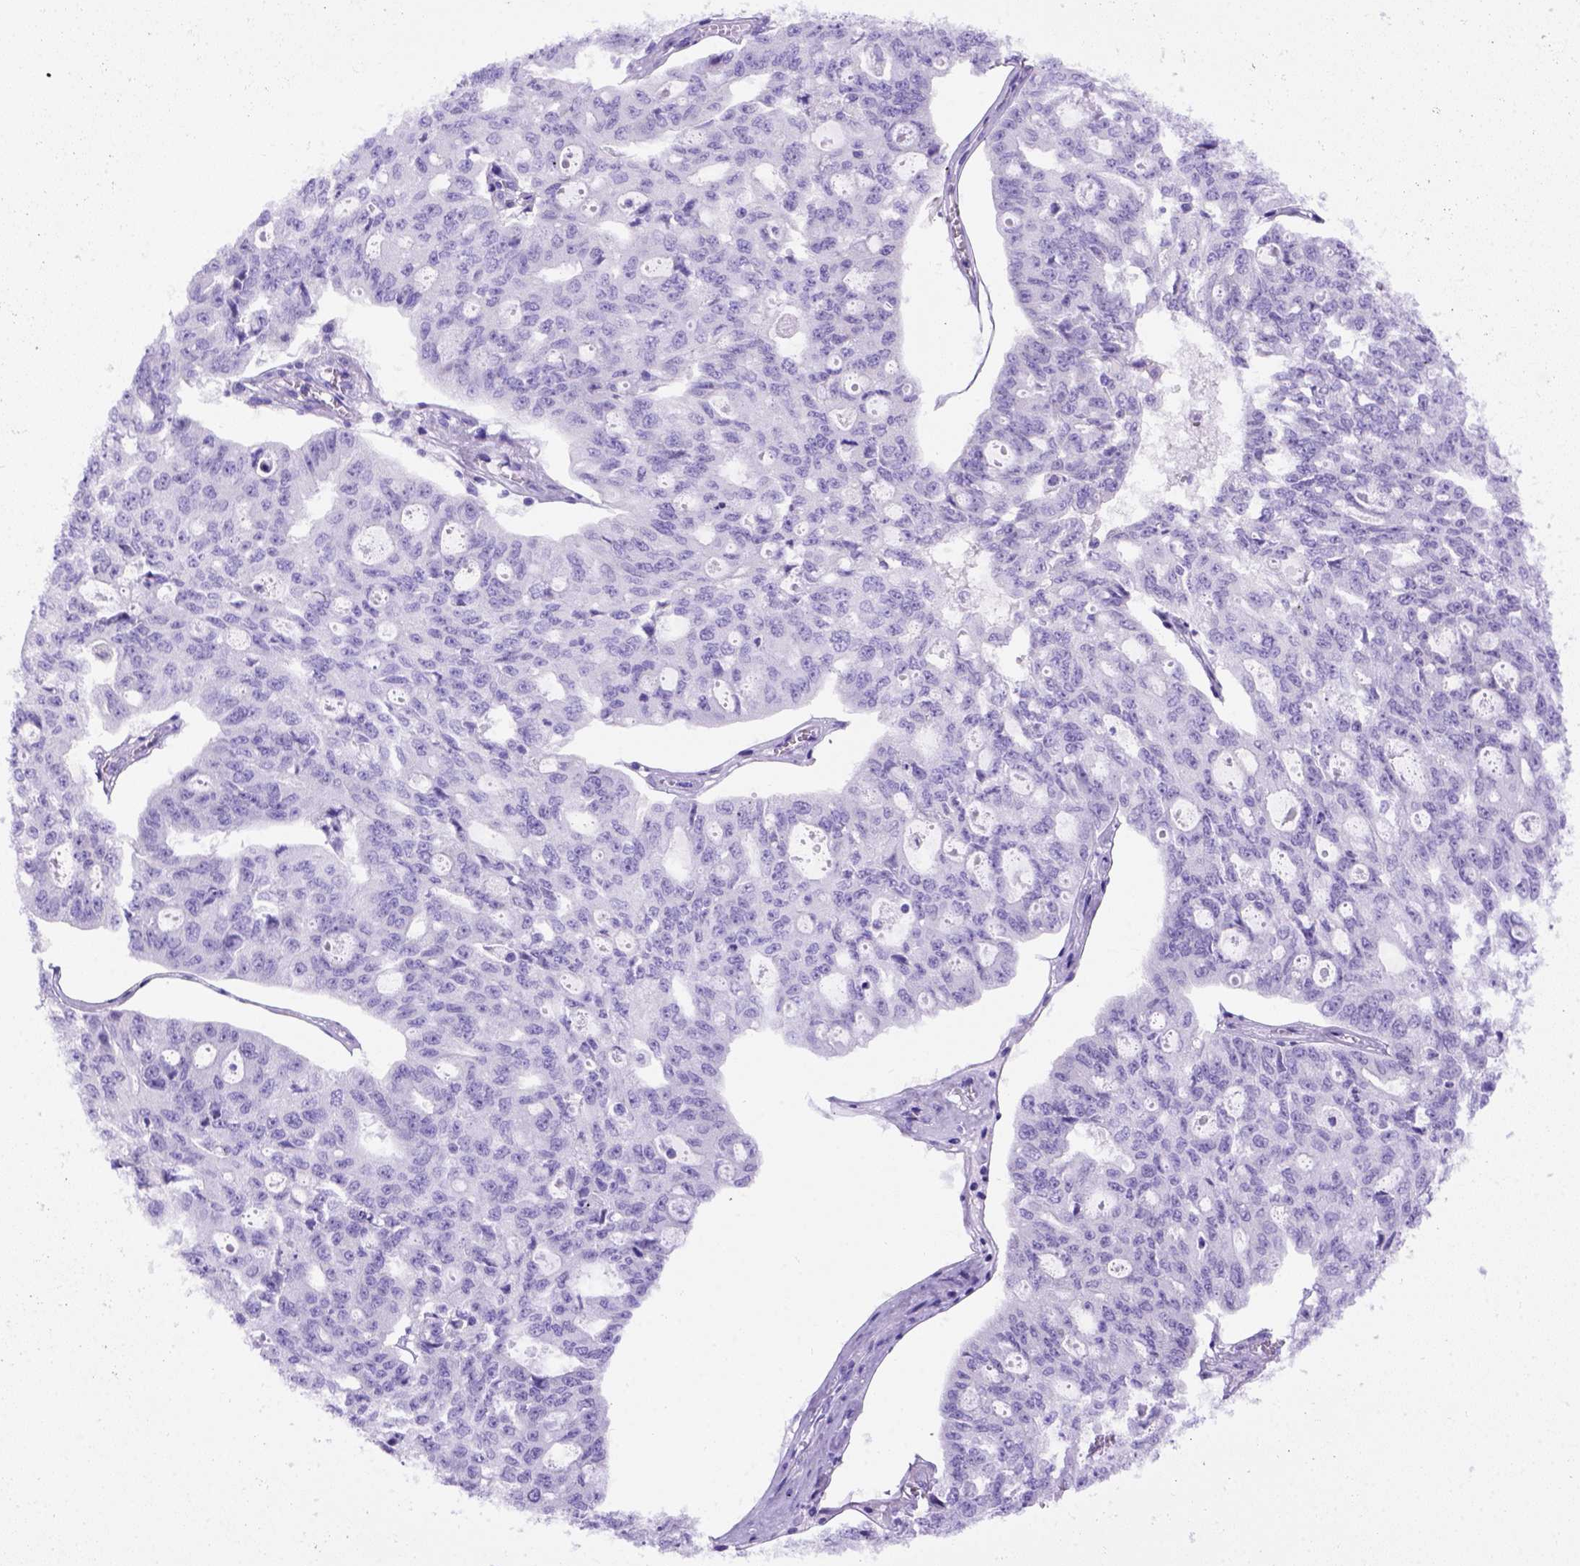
{"staining": {"intensity": "negative", "quantity": "none", "location": "none"}, "tissue": "ovarian cancer", "cell_type": "Tumor cells", "image_type": "cancer", "snomed": [{"axis": "morphology", "description": "Carcinoma, endometroid"}, {"axis": "topography", "description": "Ovary"}], "caption": "IHC micrograph of human ovarian endometroid carcinoma stained for a protein (brown), which displays no staining in tumor cells.", "gene": "FOXI1", "patient": {"sex": "female", "age": 65}}